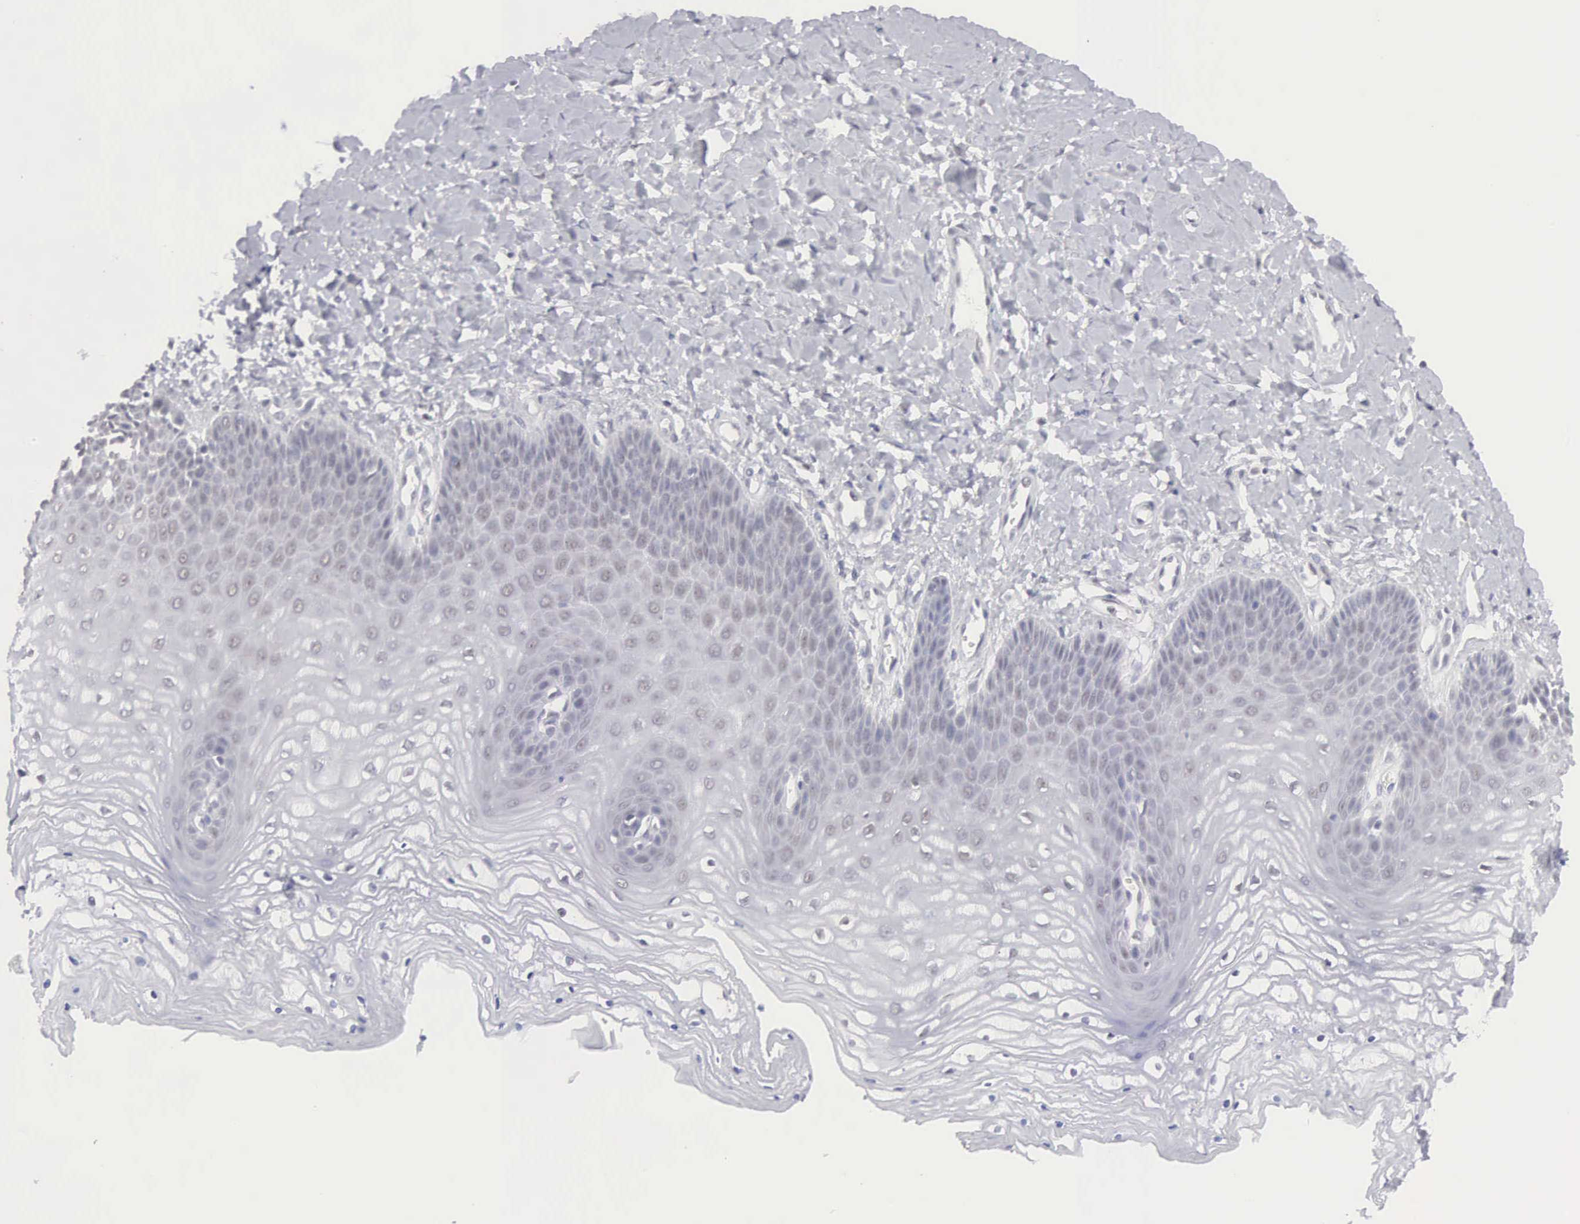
{"staining": {"intensity": "negative", "quantity": "none", "location": "none"}, "tissue": "vagina", "cell_type": "Squamous epithelial cells", "image_type": "normal", "snomed": [{"axis": "morphology", "description": "Normal tissue, NOS"}, {"axis": "topography", "description": "Vagina"}], "caption": "This is a image of immunohistochemistry staining of normal vagina, which shows no staining in squamous epithelial cells. (Brightfield microscopy of DAB IHC at high magnification).", "gene": "MNAT1", "patient": {"sex": "female", "age": 68}}